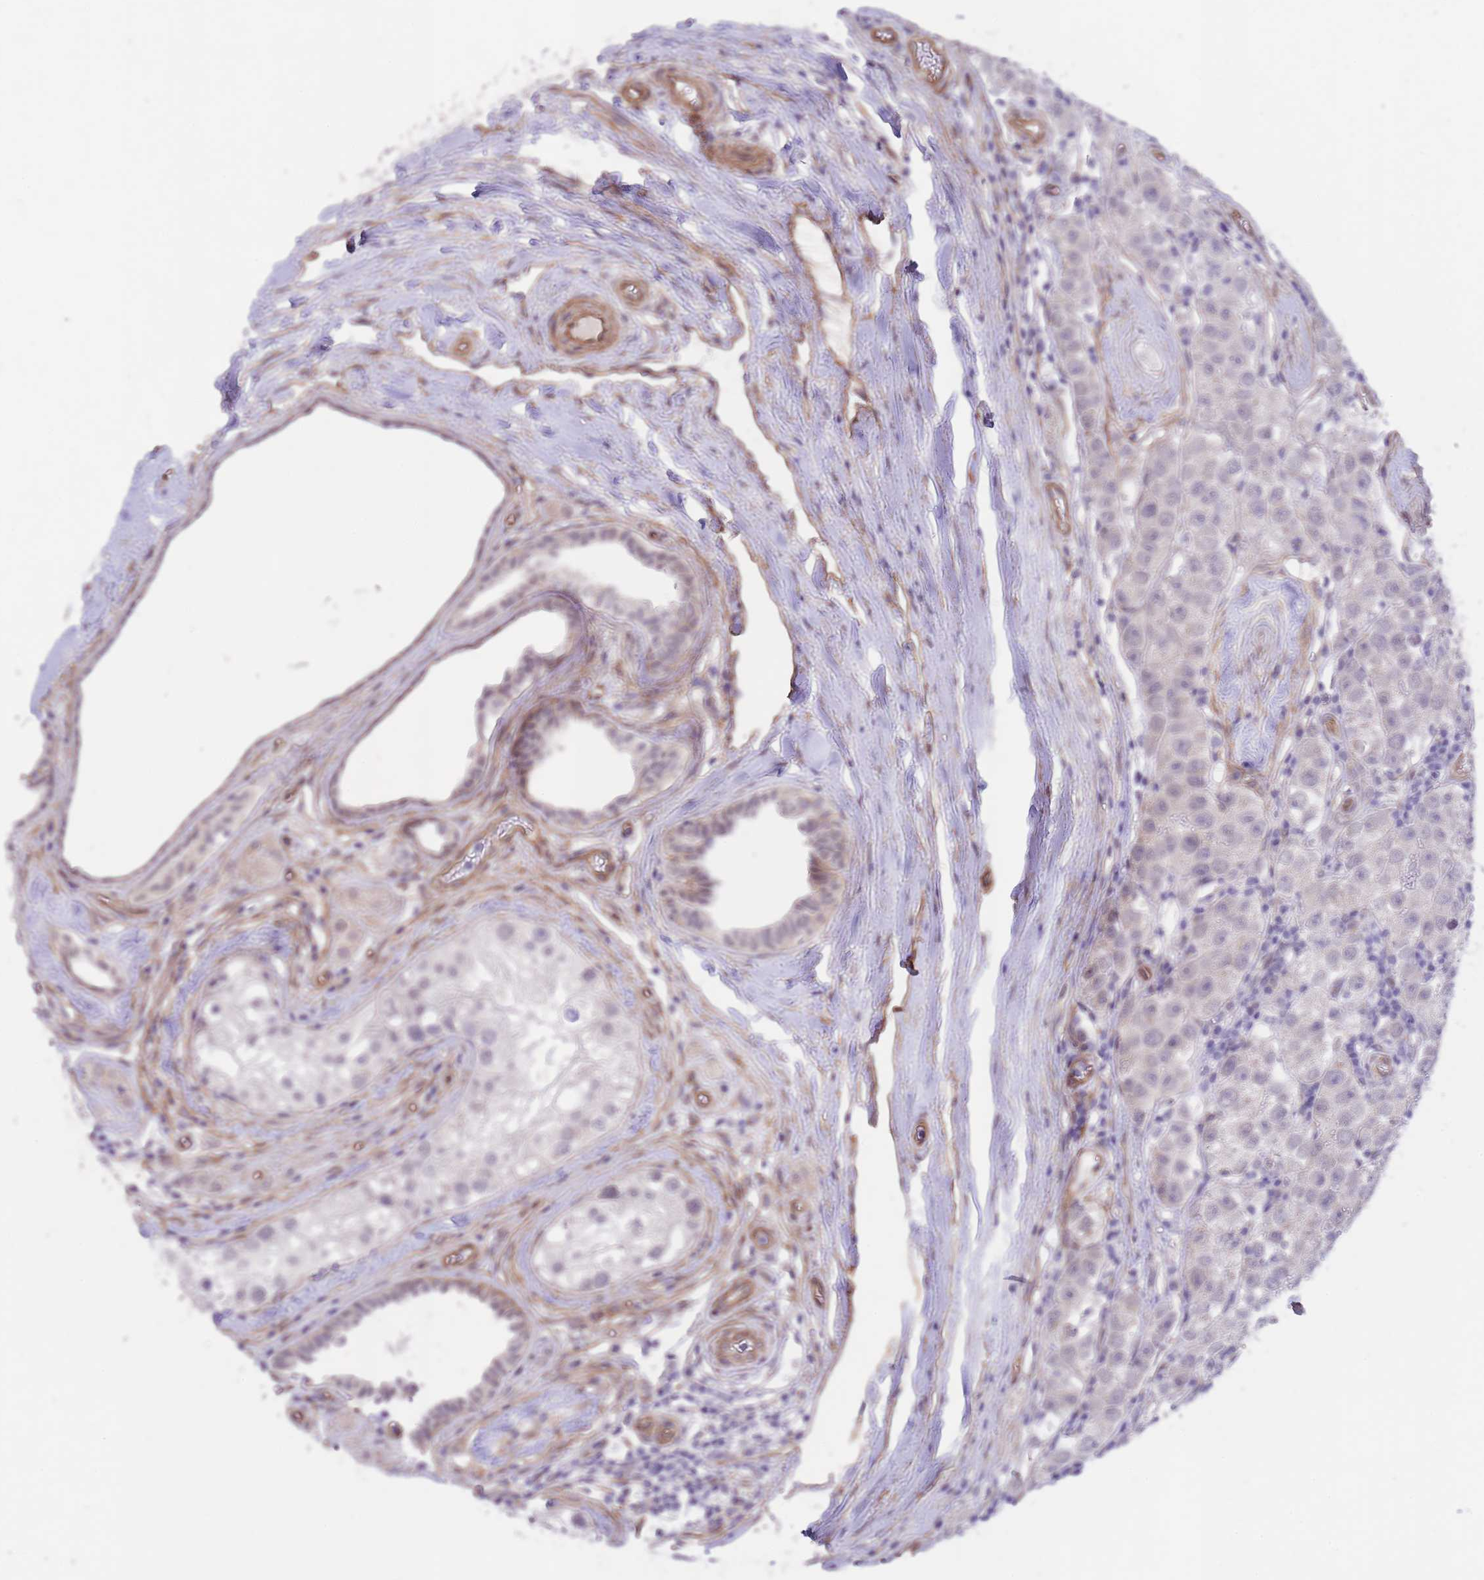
{"staining": {"intensity": "negative", "quantity": "none", "location": "none"}, "tissue": "testis cancer", "cell_type": "Tumor cells", "image_type": "cancer", "snomed": [{"axis": "morphology", "description": "Seminoma, NOS"}, {"axis": "topography", "description": "Testis"}], "caption": "High magnification brightfield microscopy of seminoma (testis) stained with DAB (3,3'-diaminobenzidine) (brown) and counterstained with hematoxylin (blue): tumor cells show no significant expression.", "gene": "QTRT1", "patient": {"sex": "male", "age": 34}}